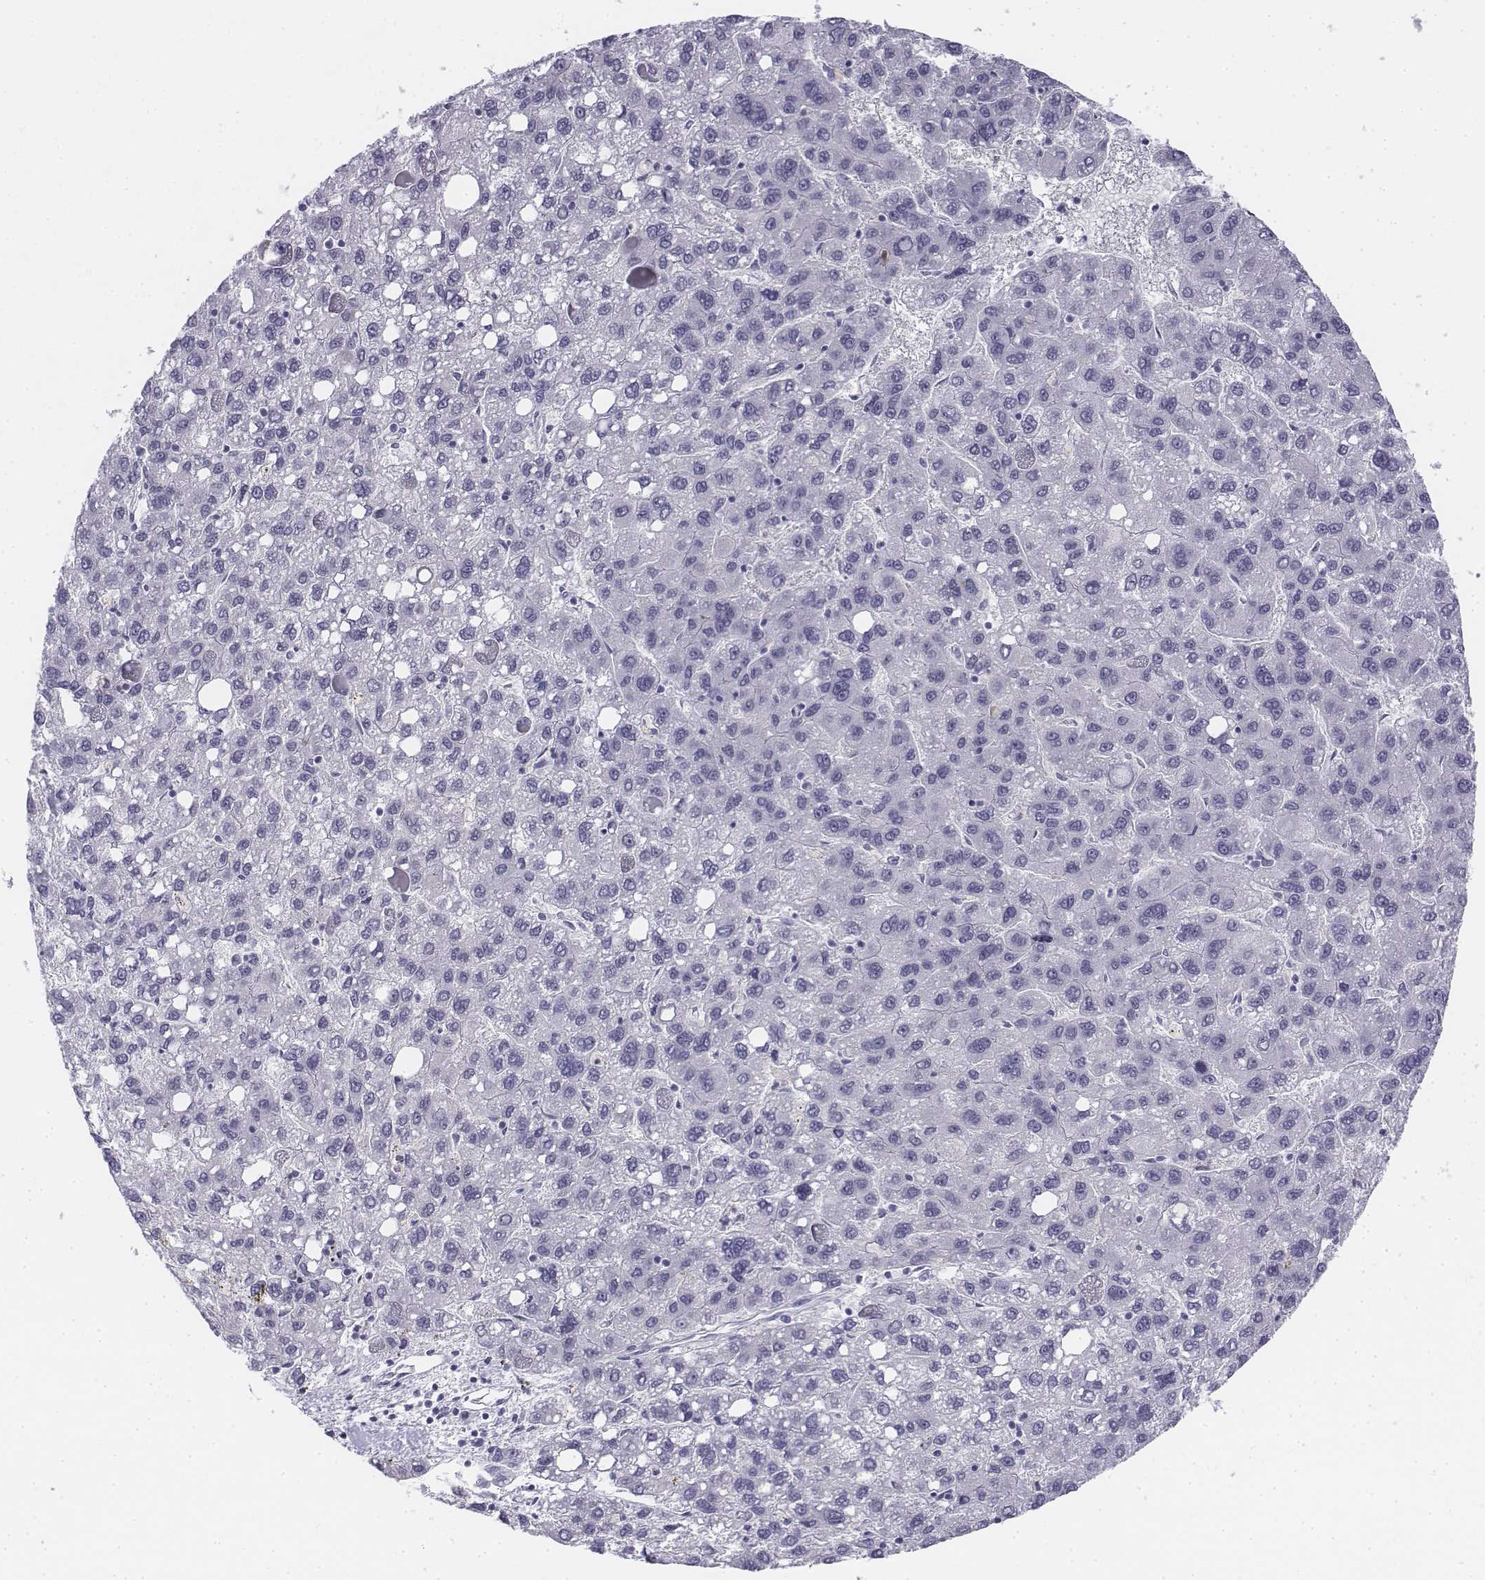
{"staining": {"intensity": "negative", "quantity": "none", "location": "none"}, "tissue": "liver cancer", "cell_type": "Tumor cells", "image_type": "cancer", "snomed": [{"axis": "morphology", "description": "Carcinoma, Hepatocellular, NOS"}, {"axis": "topography", "description": "Liver"}], "caption": "There is no significant positivity in tumor cells of liver cancer.", "gene": "TH", "patient": {"sex": "female", "age": 82}}